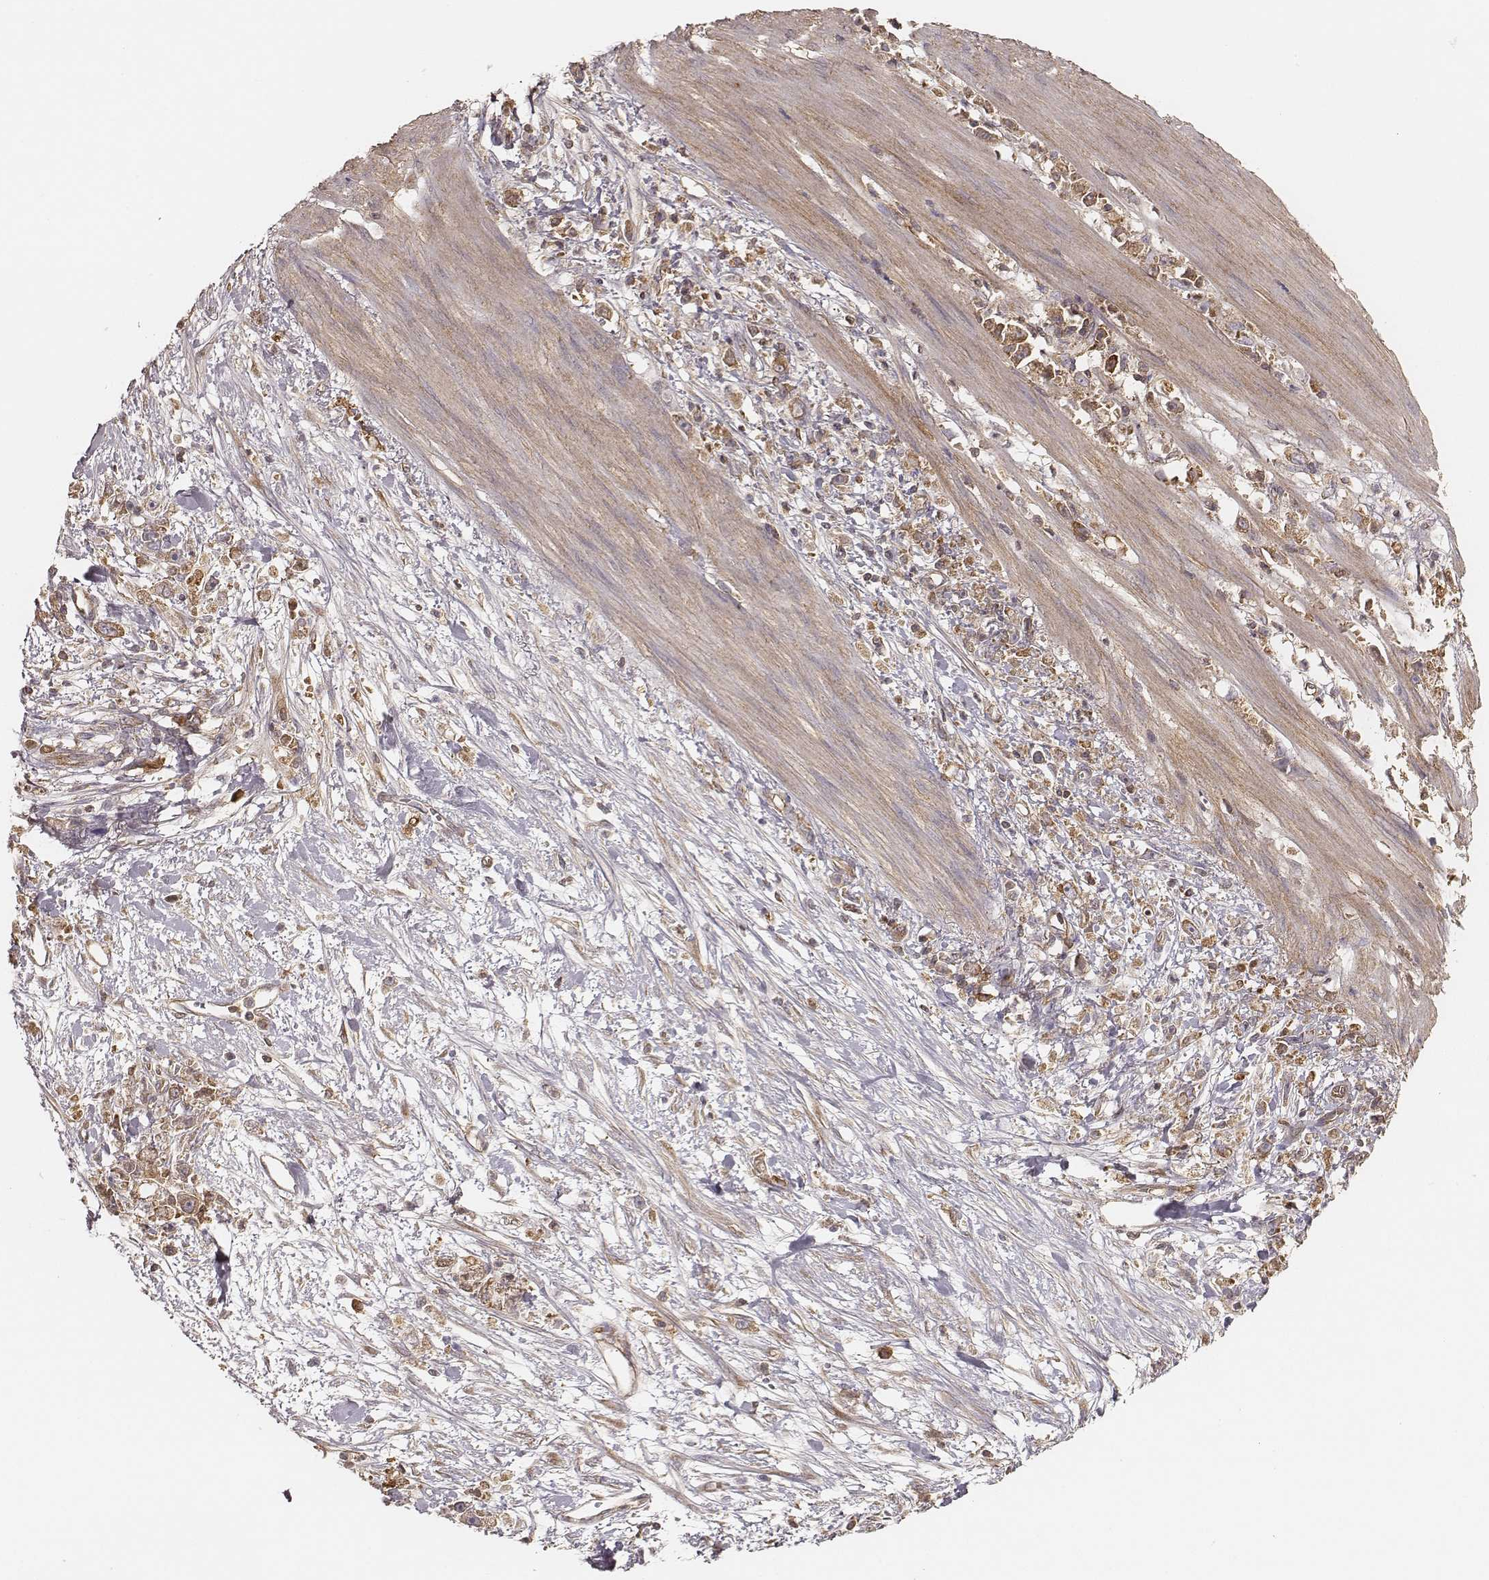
{"staining": {"intensity": "strong", "quantity": ">75%", "location": "cytoplasmic/membranous"}, "tissue": "stomach cancer", "cell_type": "Tumor cells", "image_type": "cancer", "snomed": [{"axis": "morphology", "description": "Adenocarcinoma, NOS"}, {"axis": "topography", "description": "Stomach"}], "caption": "The micrograph reveals staining of stomach cancer (adenocarcinoma), revealing strong cytoplasmic/membranous protein expression (brown color) within tumor cells.", "gene": "CARS1", "patient": {"sex": "female", "age": 59}}